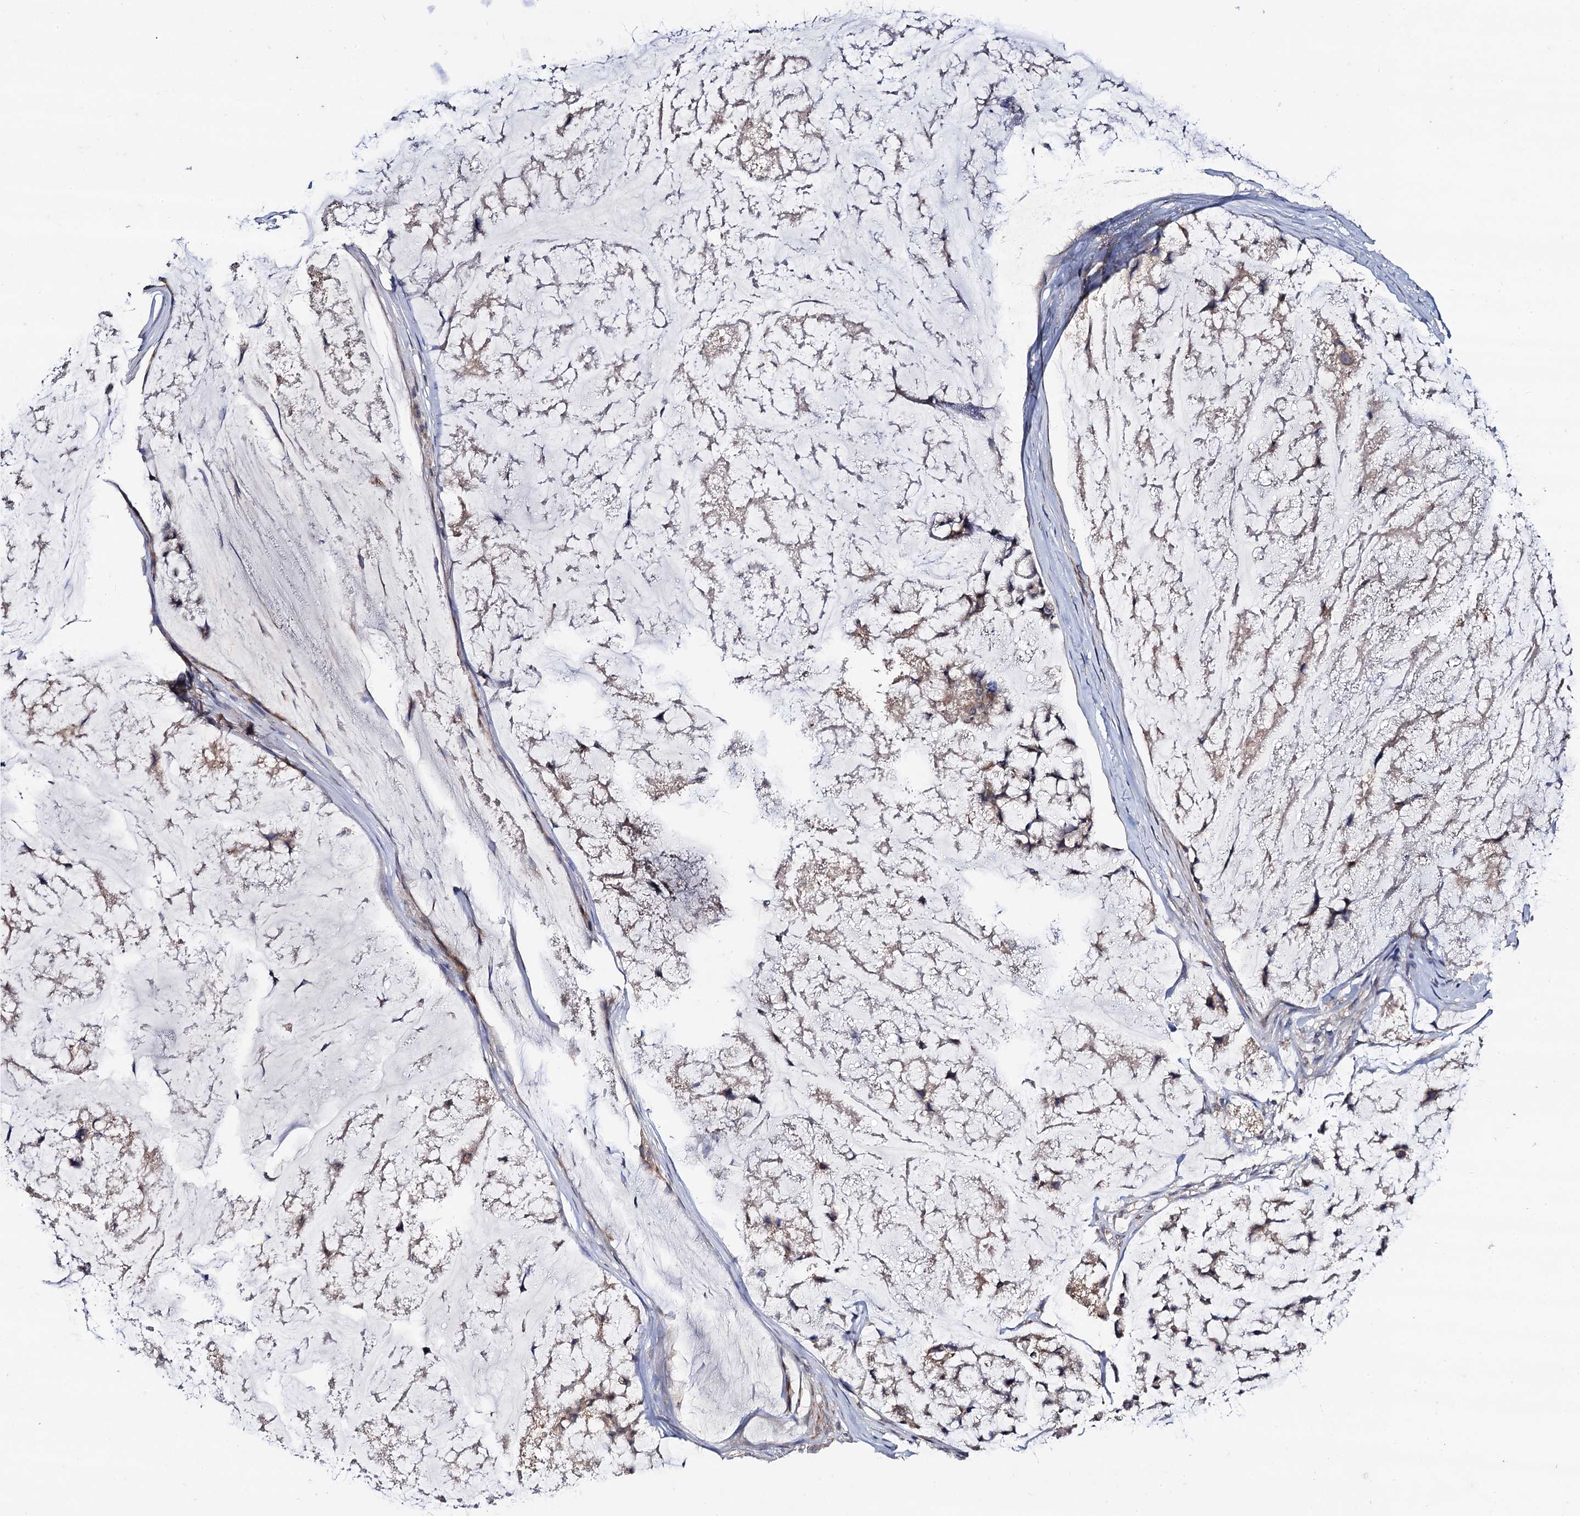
{"staining": {"intensity": "negative", "quantity": "none", "location": "none"}, "tissue": "stomach cancer", "cell_type": "Tumor cells", "image_type": "cancer", "snomed": [{"axis": "morphology", "description": "Adenocarcinoma, NOS"}, {"axis": "topography", "description": "Stomach, lower"}], "caption": "This is an IHC histopathology image of stomach cancer (adenocarcinoma). There is no staining in tumor cells.", "gene": "VPS37D", "patient": {"sex": "male", "age": 67}}